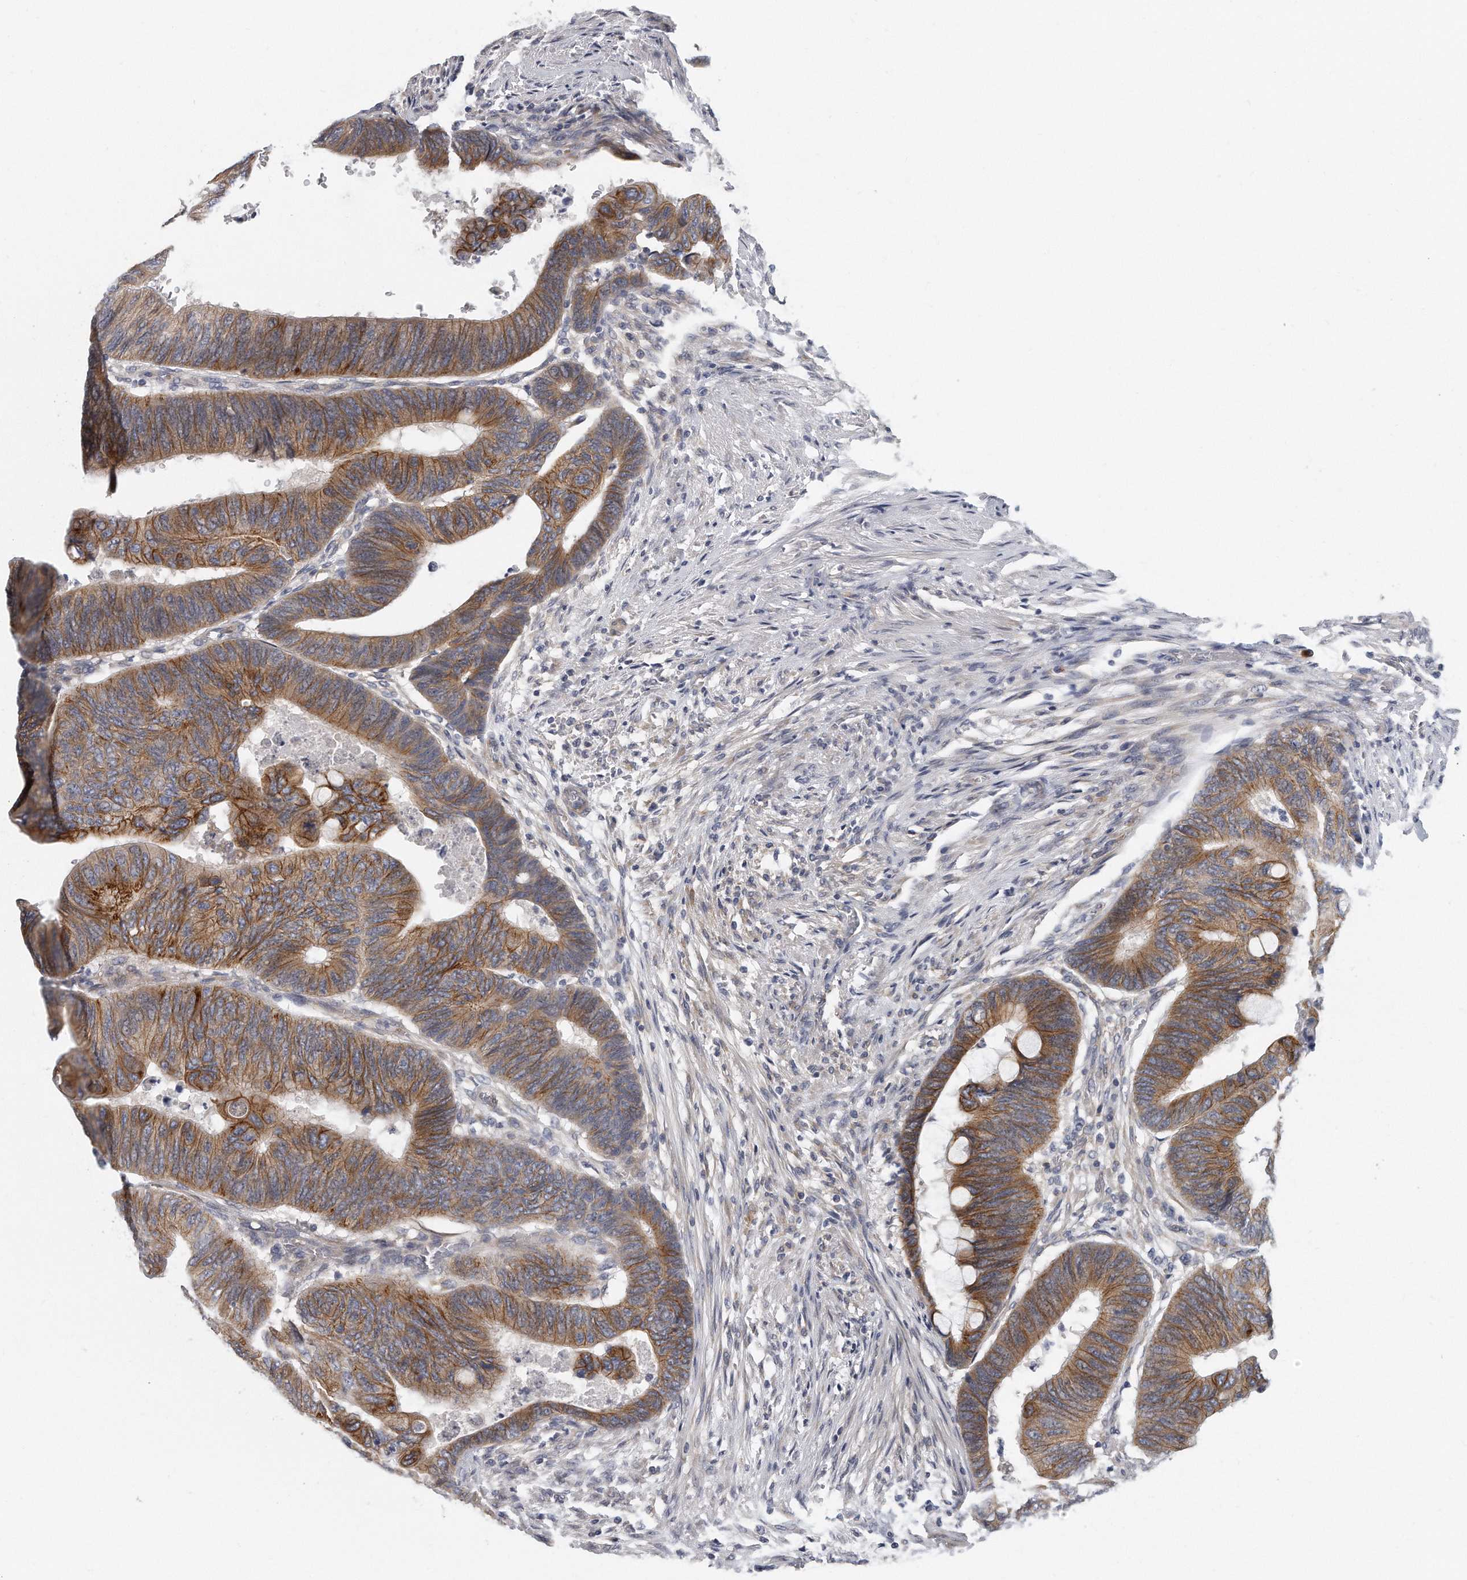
{"staining": {"intensity": "moderate", "quantity": ">75%", "location": "cytoplasmic/membranous"}, "tissue": "colorectal cancer", "cell_type": "Tumor cells", "image_type": "cancer", "snomed": [{"axis": "morphology", "description": "Normal tissue, NOS"}, {"axis": "morphology", "description": "Adenocarcinoma, NOS"}, {"axis": "topography", "description": "Rectum"}, {"axis": "topography", "description": "Peripheral nerve tissue"}], "caption": "Immunohistochemistry (DAB) staining of adenocarcinoma (colorectal) shows moderate cytoplasmic/membranous protein positivity in about >75% of tumor cells.", "gene": "PLEKHA6", "patient": {"sex": "male", "age": 92}}